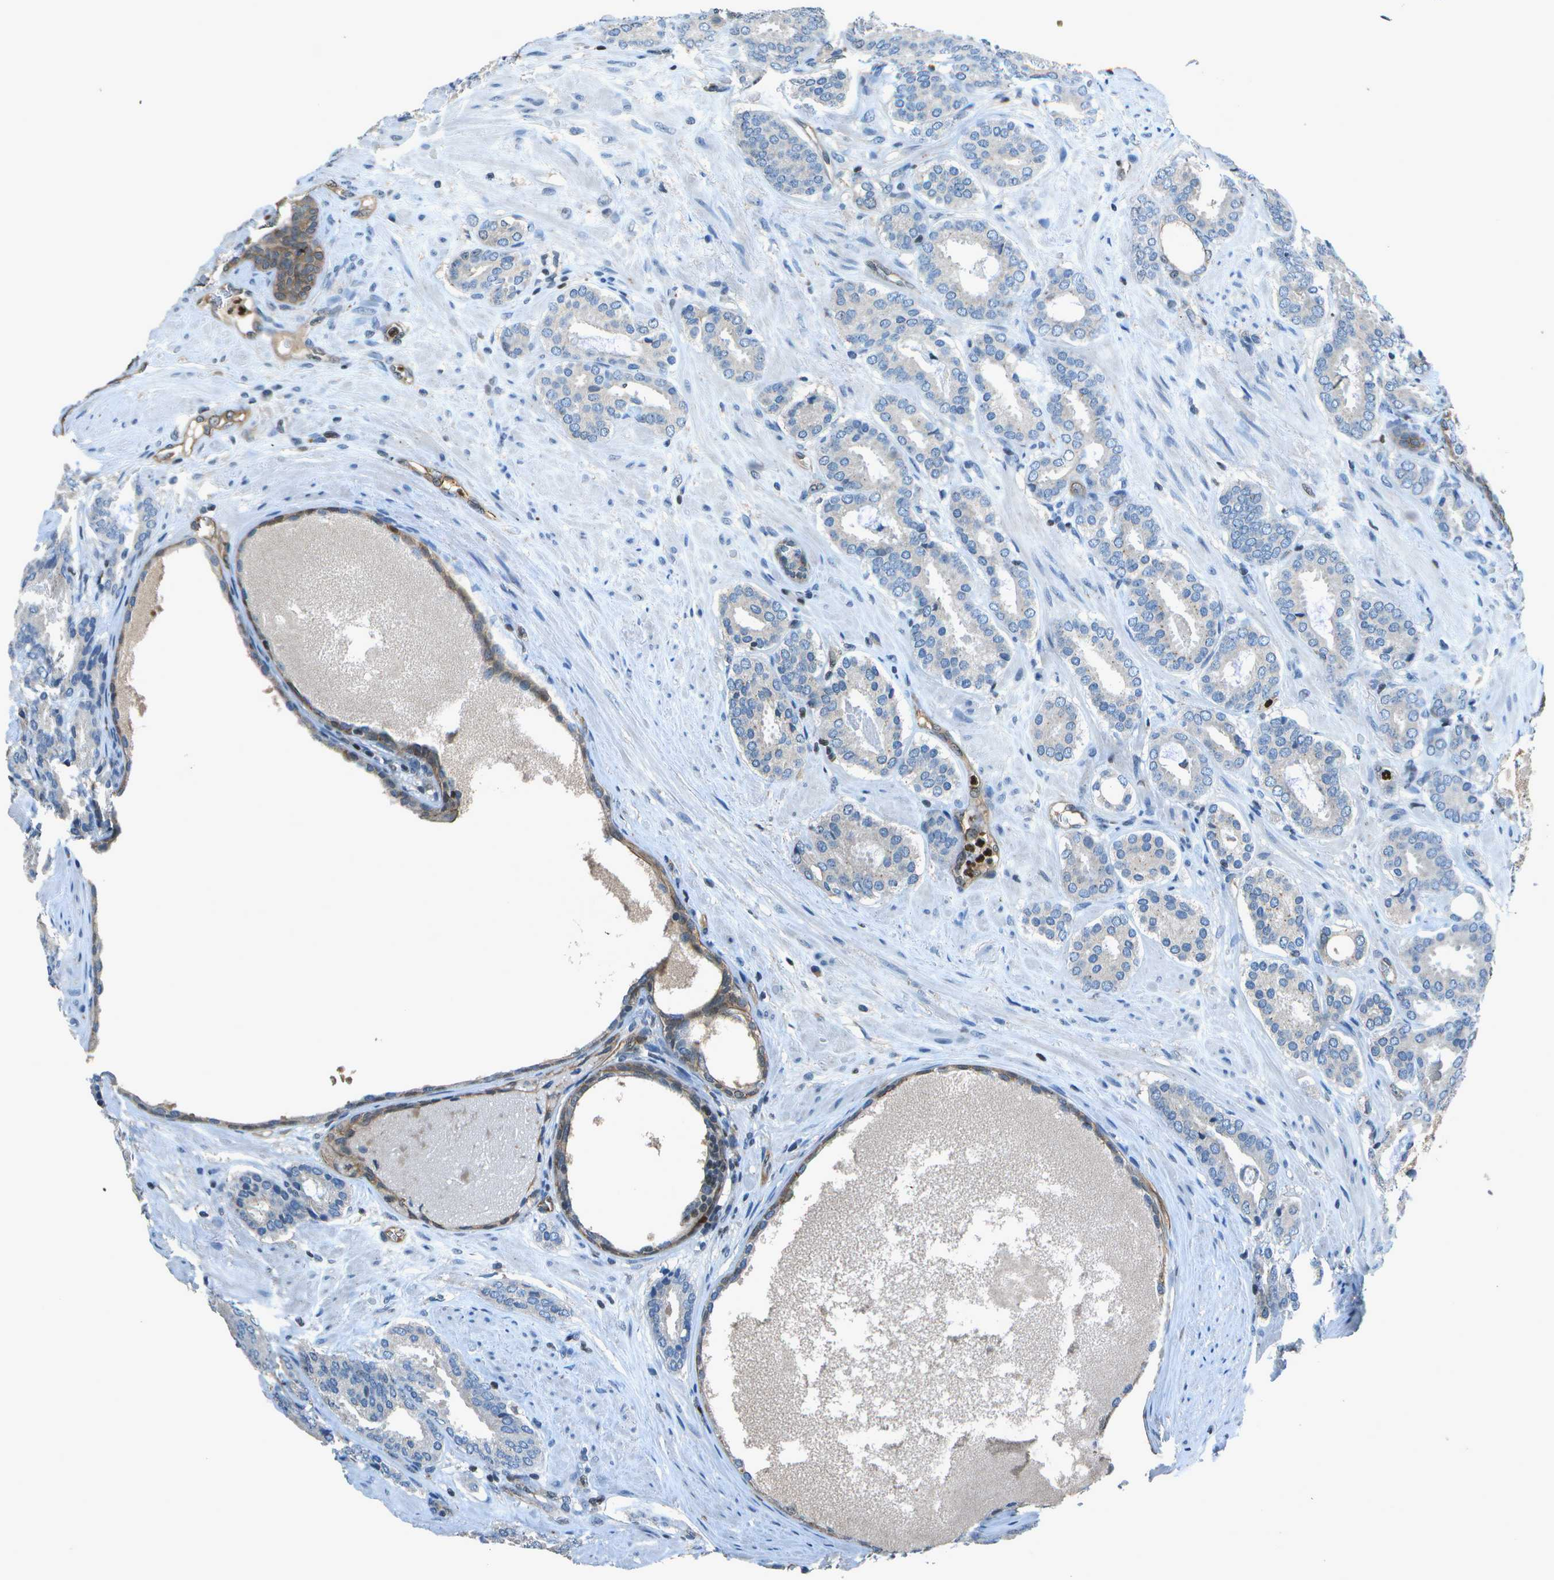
{"staining": {"intensity": "negative", "quantity": "none", "location": "none"}, "tissue": "prostate cancer", "cell_type": "Tumor cells", "image_type": "cancer", "snomed": [{"axis": "morphology", "description": "Adenocarcinoma, Low grade"}, {"axis": "topography", "description": "Prostate"}], "caption": "Immunohistochemical staining of human low-grade adenocarcinoma (prostate) shows no significant expression in tumor cells. Brightfield microscopy of immunohistochemistry stained with DAB (brown) and hematoxylin (blue), captured at high magnification.", "gene": "PDLIM1", "patient": {"sex": "male", "age": 69}}